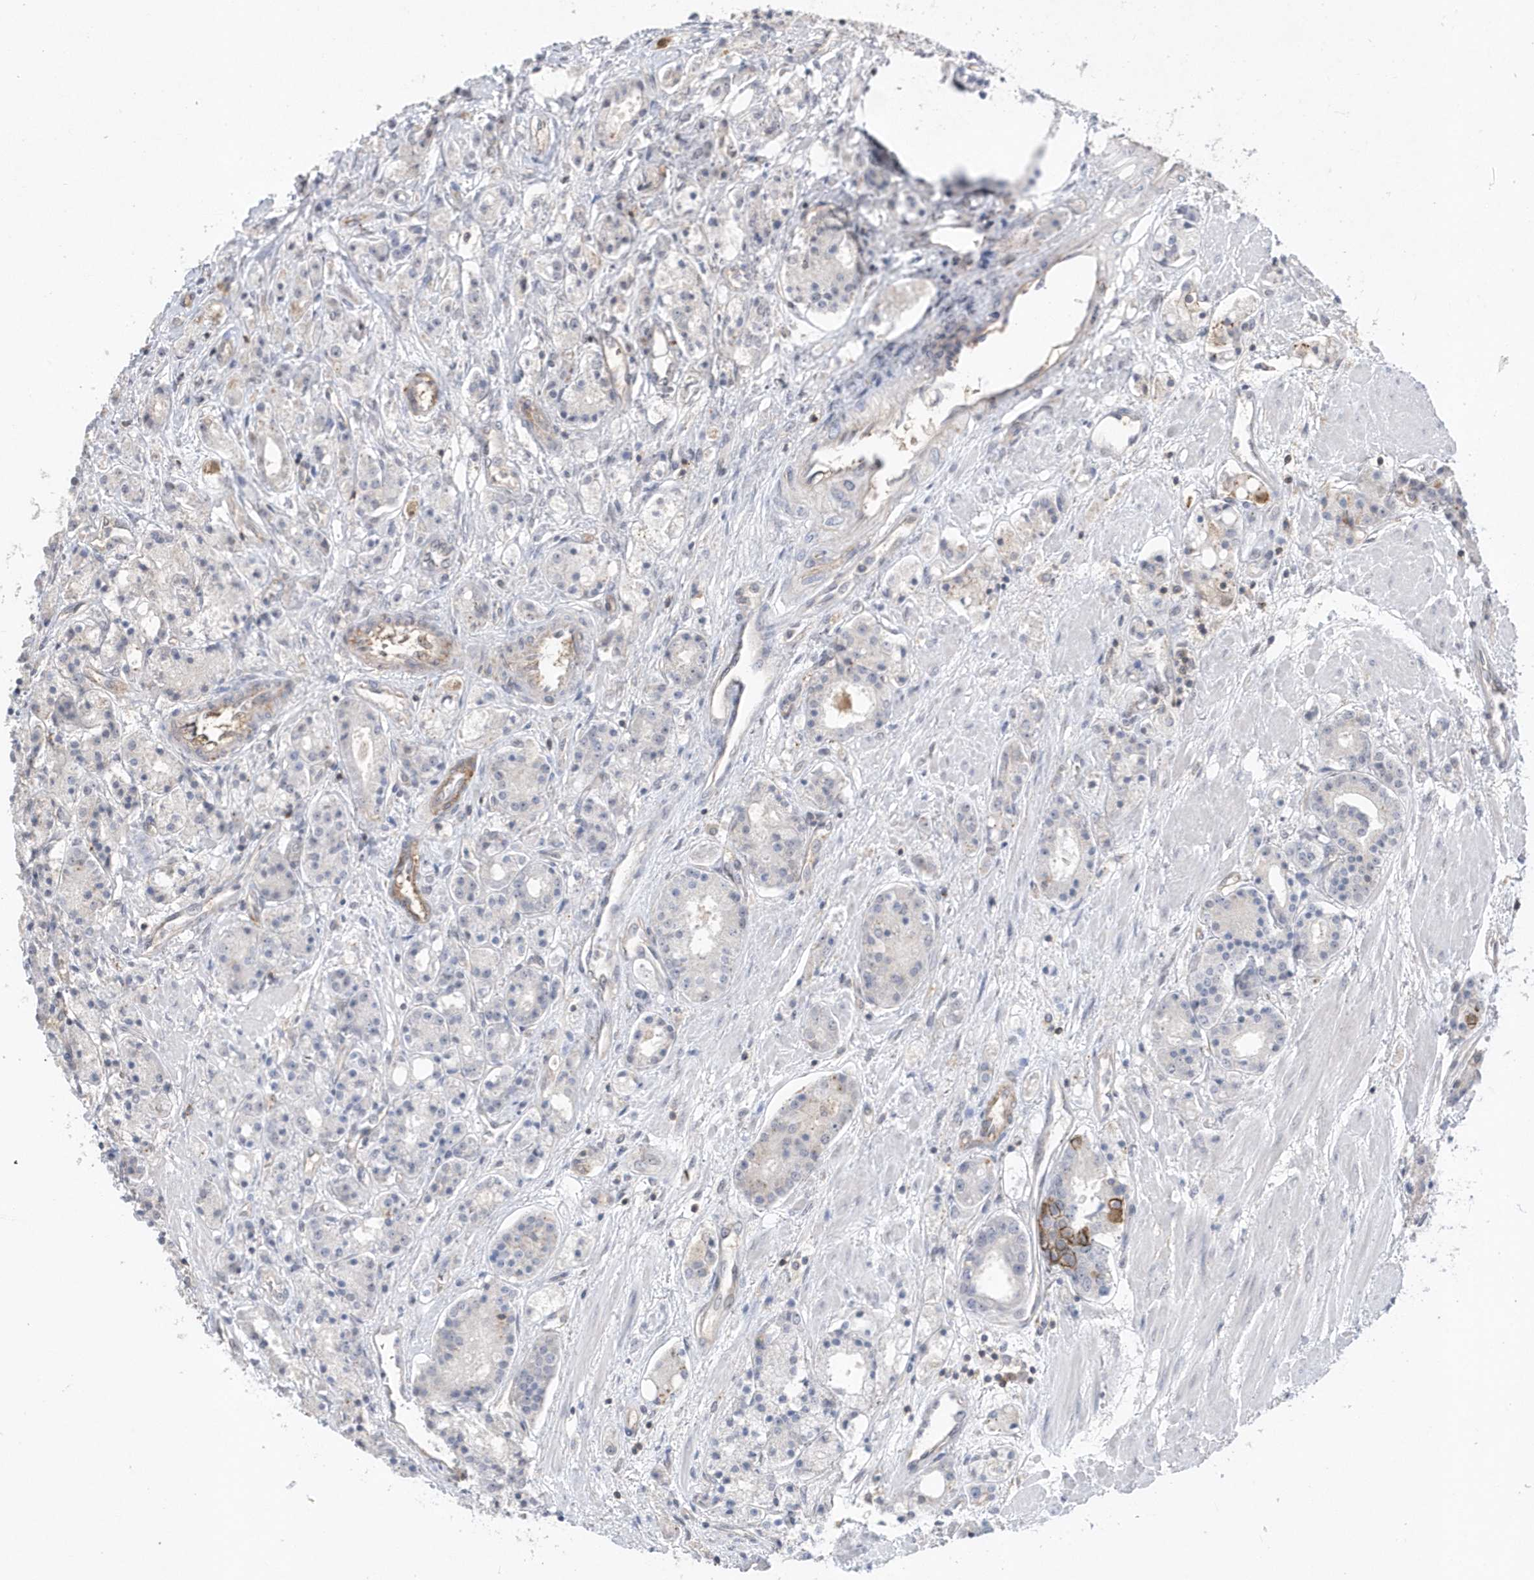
{"staining": {"intensity": "negative", "quantity": "none", "location": "none"}, "tissue": "prostate cancer", "cell_type": "Tumor cells", "image_type": "cancer", "snomed": [{"axis": "morphology", "description": "Adenocarcinoma, High grade"}, {"axis": "topography", "description": "Prostate"}], "caption": "The image exhibits no significant positivity in tumor cells of prostate cancer.", "gene": "CRIP3", "patient": {"sex": "male", "age": 60}}